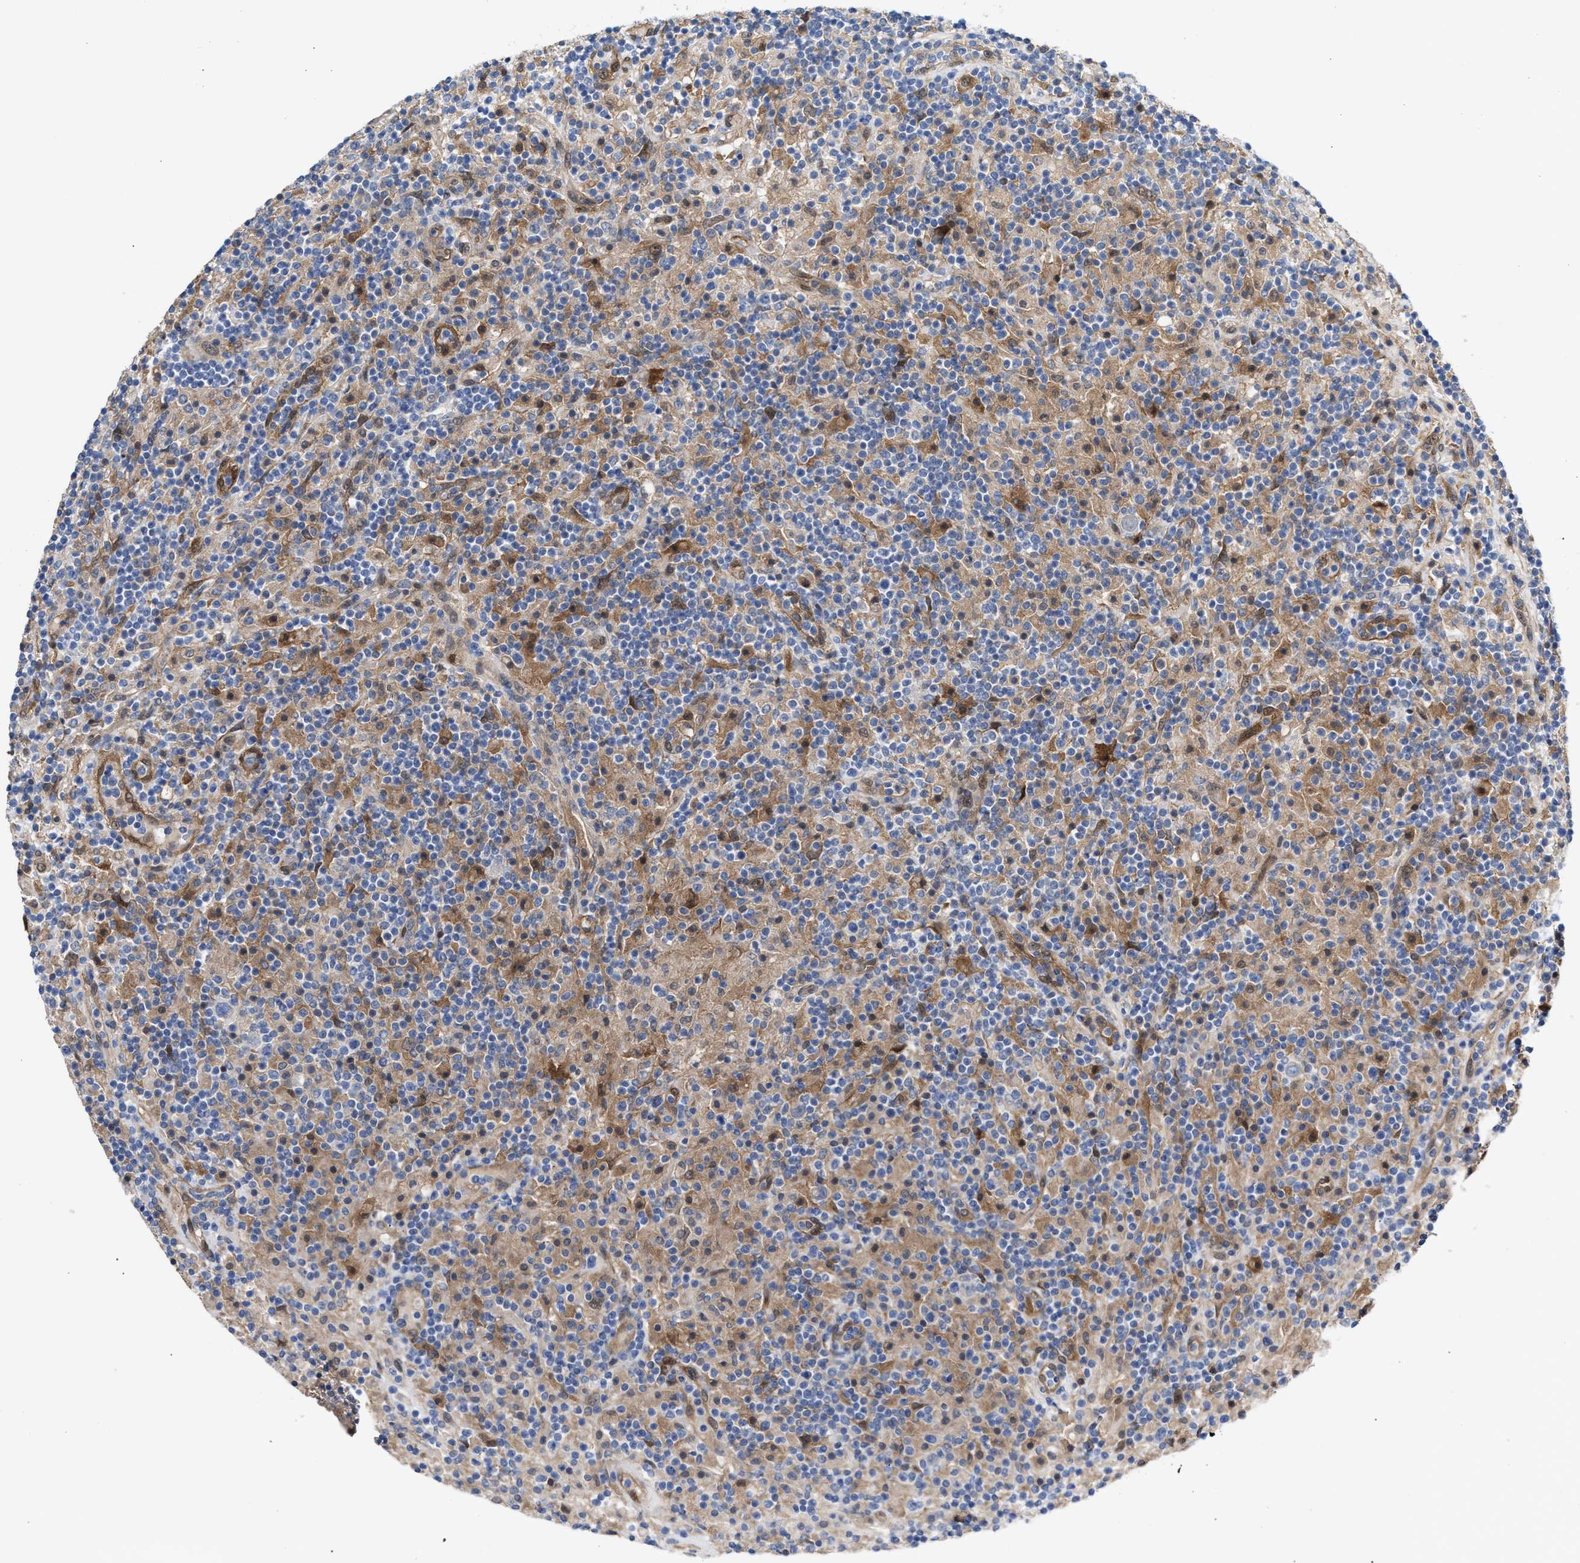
{"staining": {"intensity": "negative", "quantity": "none", "location": "none"}, "tissue": "lymphoma", "cell_type": "Tumor cells", "image_type": "cancer", "snomed": [{"axis": "morphology", "description": "Hodgkin's disease, NOS"}, {"axis": "topography", "description": "Lymph node"}], "caption": "DAB immunohistochemical staining of Hodgkin's disease displays no significant positivity in tumor cells.", "gene": "TP53I3", "patient": {"sex": "male", "age": 70}}